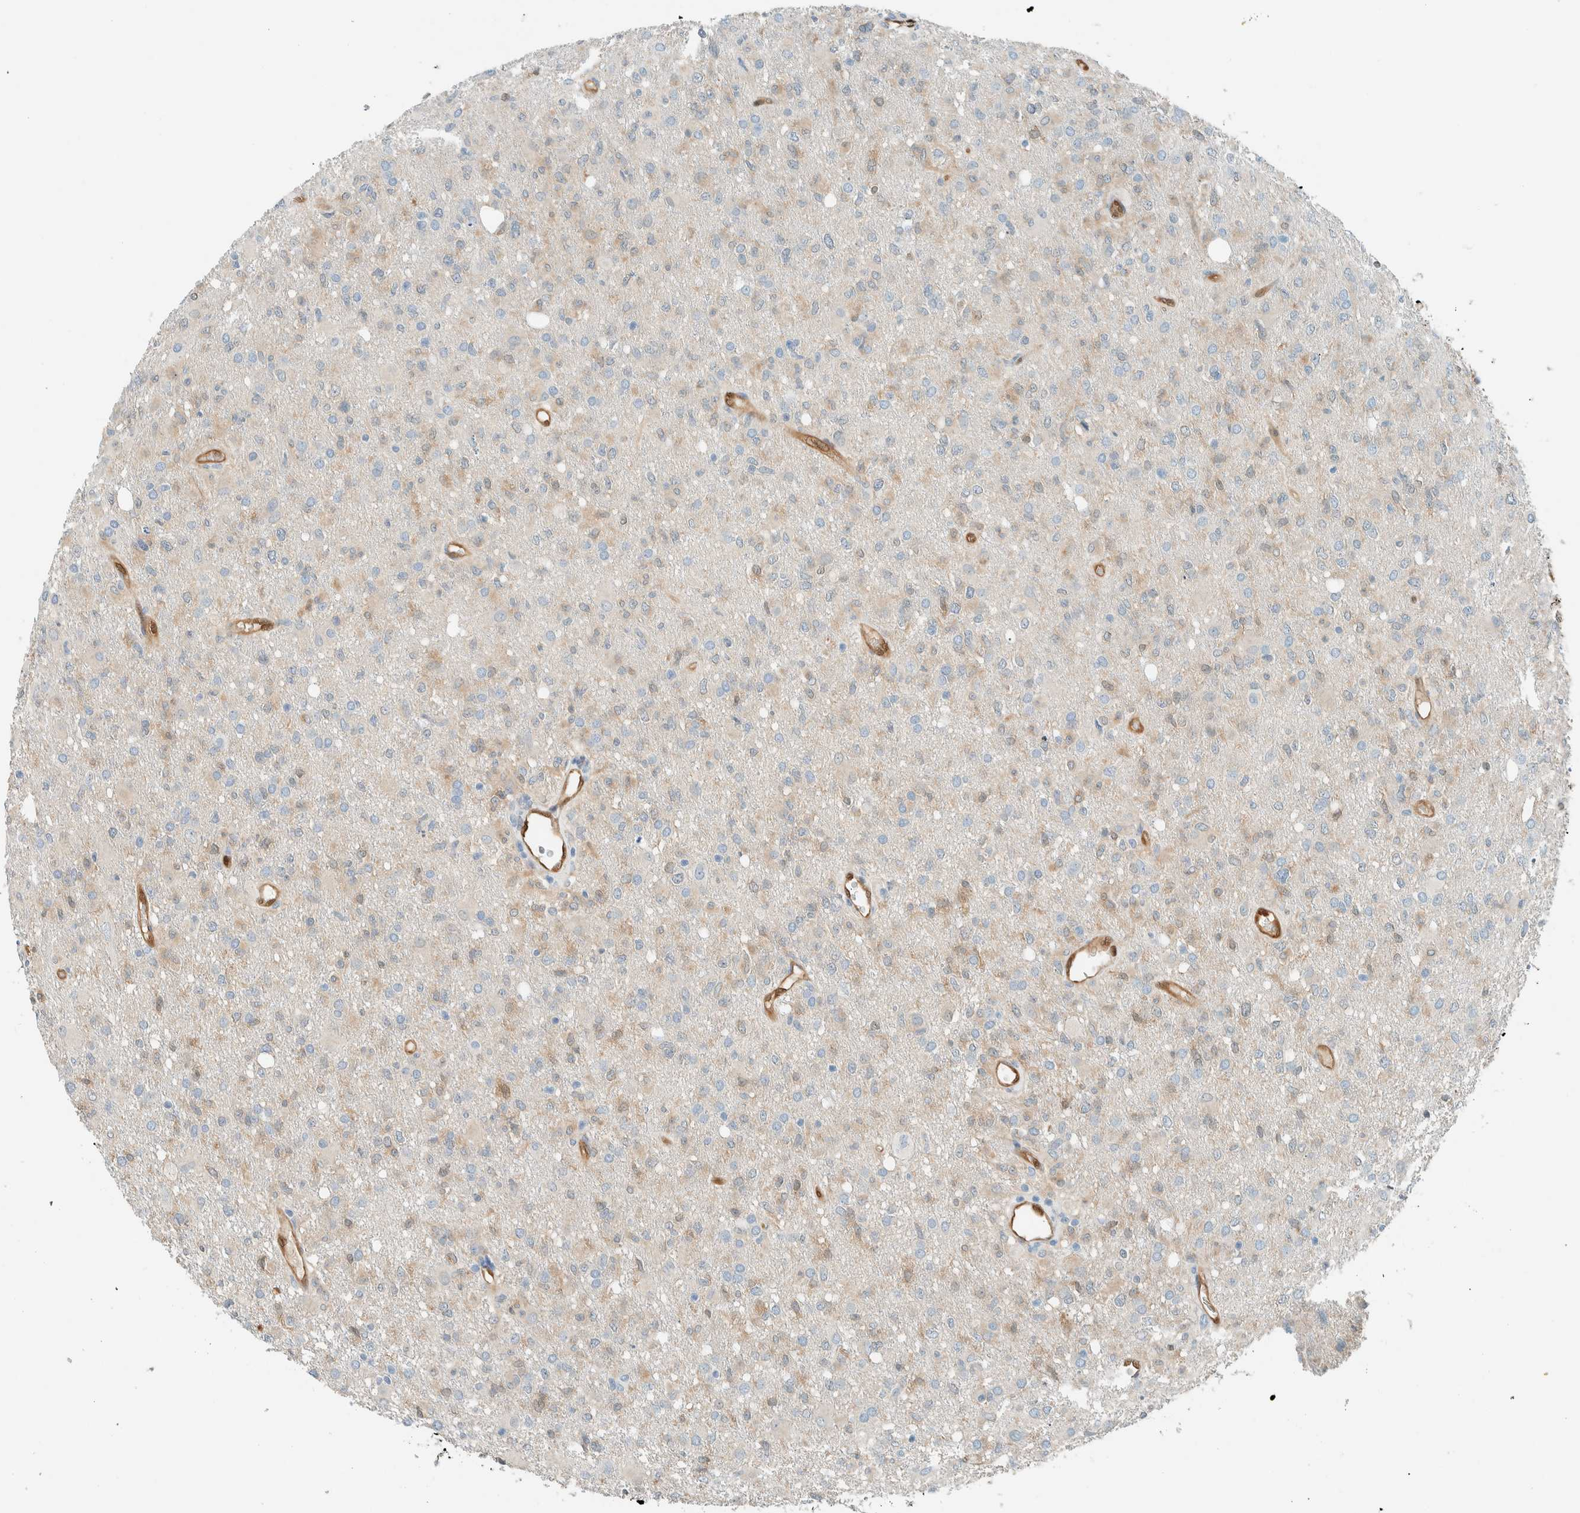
{"staining": {"intensity": "weak", "quantity": "<25%", "location": "cytoplasmic/membranous"}, "tissue": "glioma", "cell_type": "Tumor cells", "image_type": "cancer", "snomed": [{"axis": "morphology", "description": "Glioma, malignant, High grade"}, {"axis": "topography", "description": "Brain"}], "caption": "Human high-grade glioma (malignant) stained for a protein using immunohistochemistry (IHC) exhibits no expression in tumor cells.", "gene": "NXN", "patient": {"sex": "female", "age": 57}}